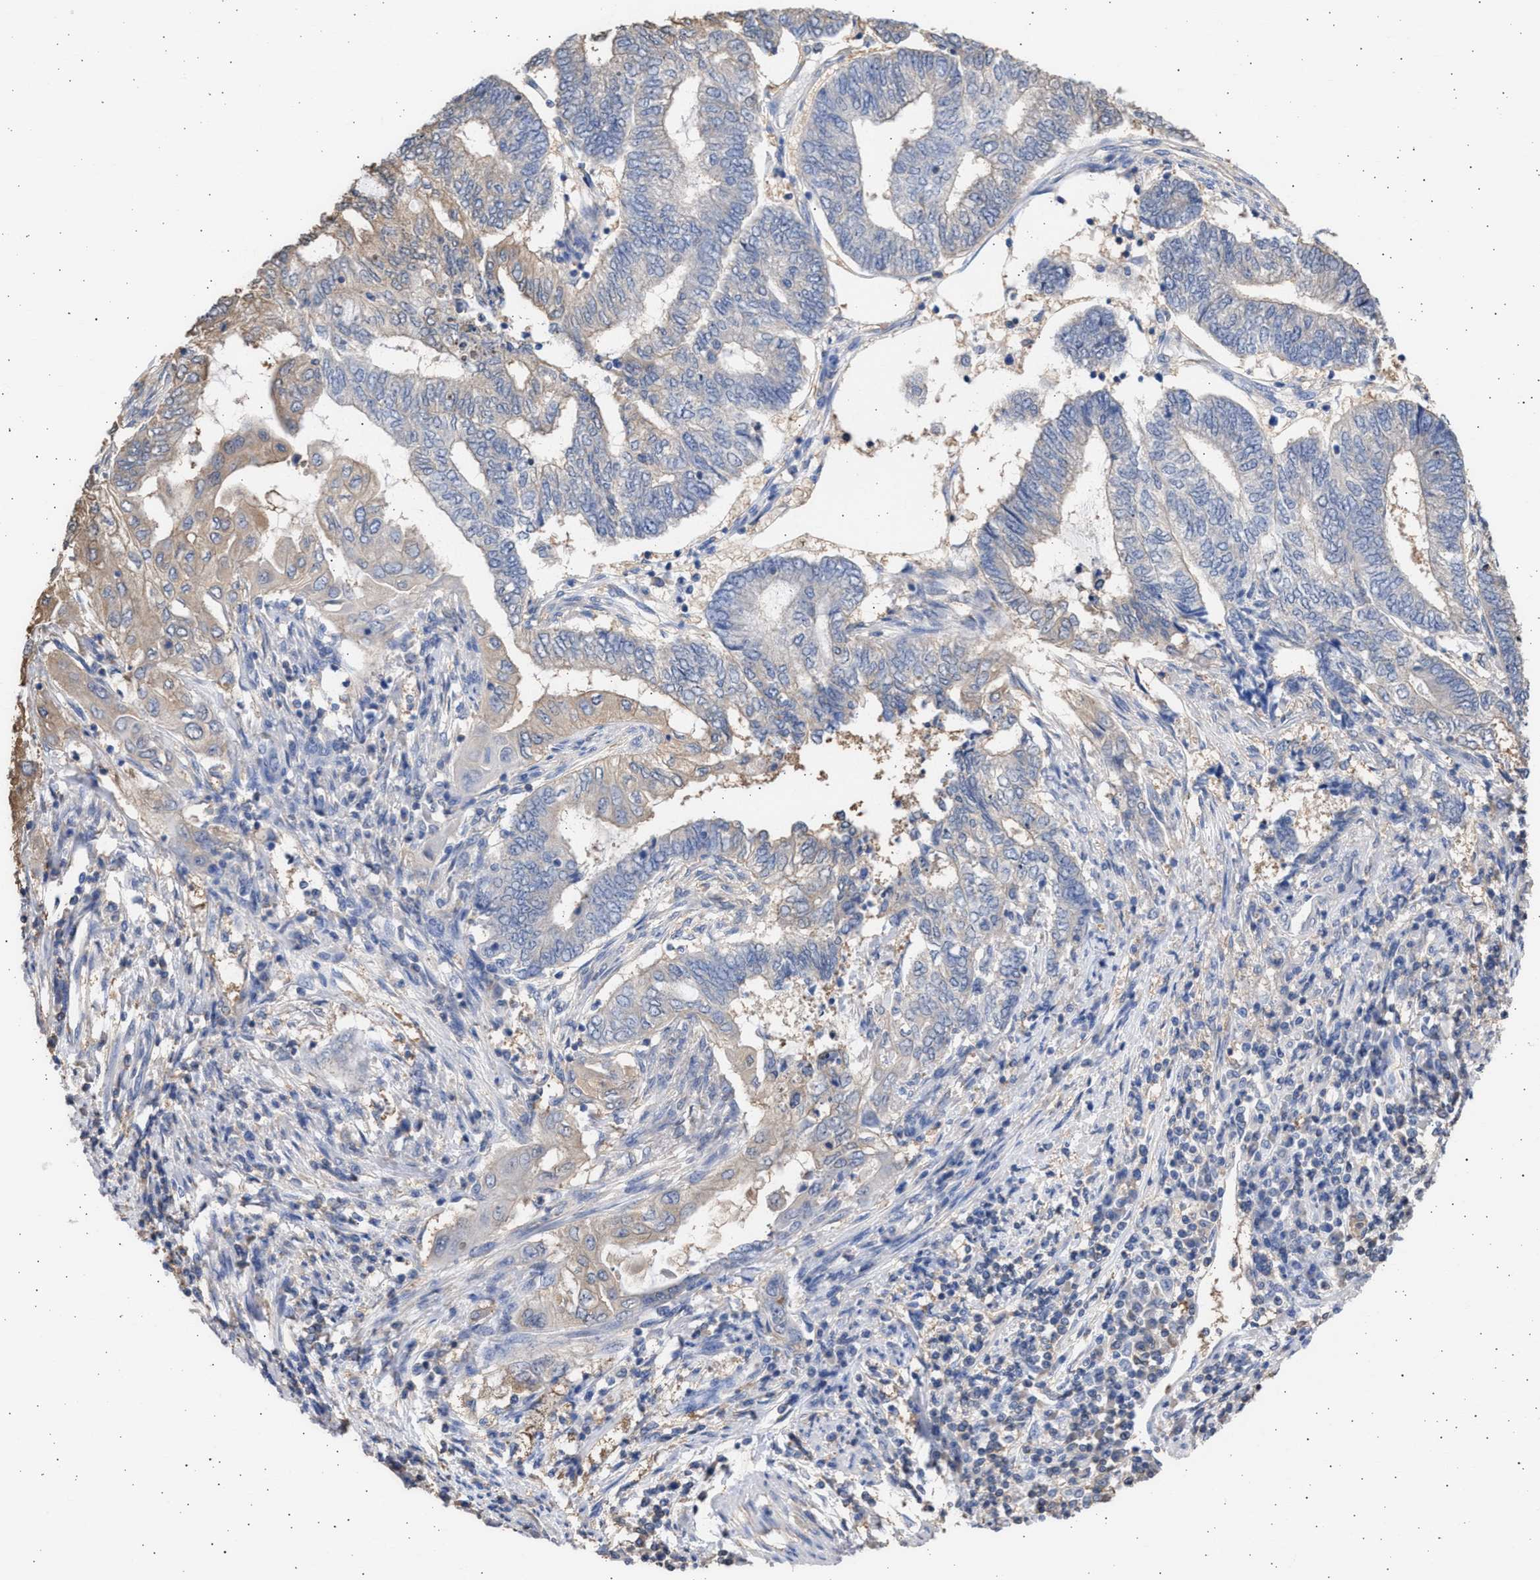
{"staining": {"intensity": "weak", "quantity": "<25%", "location": "cytoplasmic/membranous"}, "tissue": "endometrial cancer", "cell_type": "Tumor cells", "image_type": "cancer", "snomed": [{"axis": "morphology", "description": "Adenocarcinoma, NOS"}, {"axis": "topography", "description": "Uterus"}, {"axis": "topography", "description": "Endometrium"}], "caption": "There is no significant positivity in tumor cells of endometrial adenocarcinoma.", "gene": "ALDOC", "patient": {"sex": "female", "age": 70}}